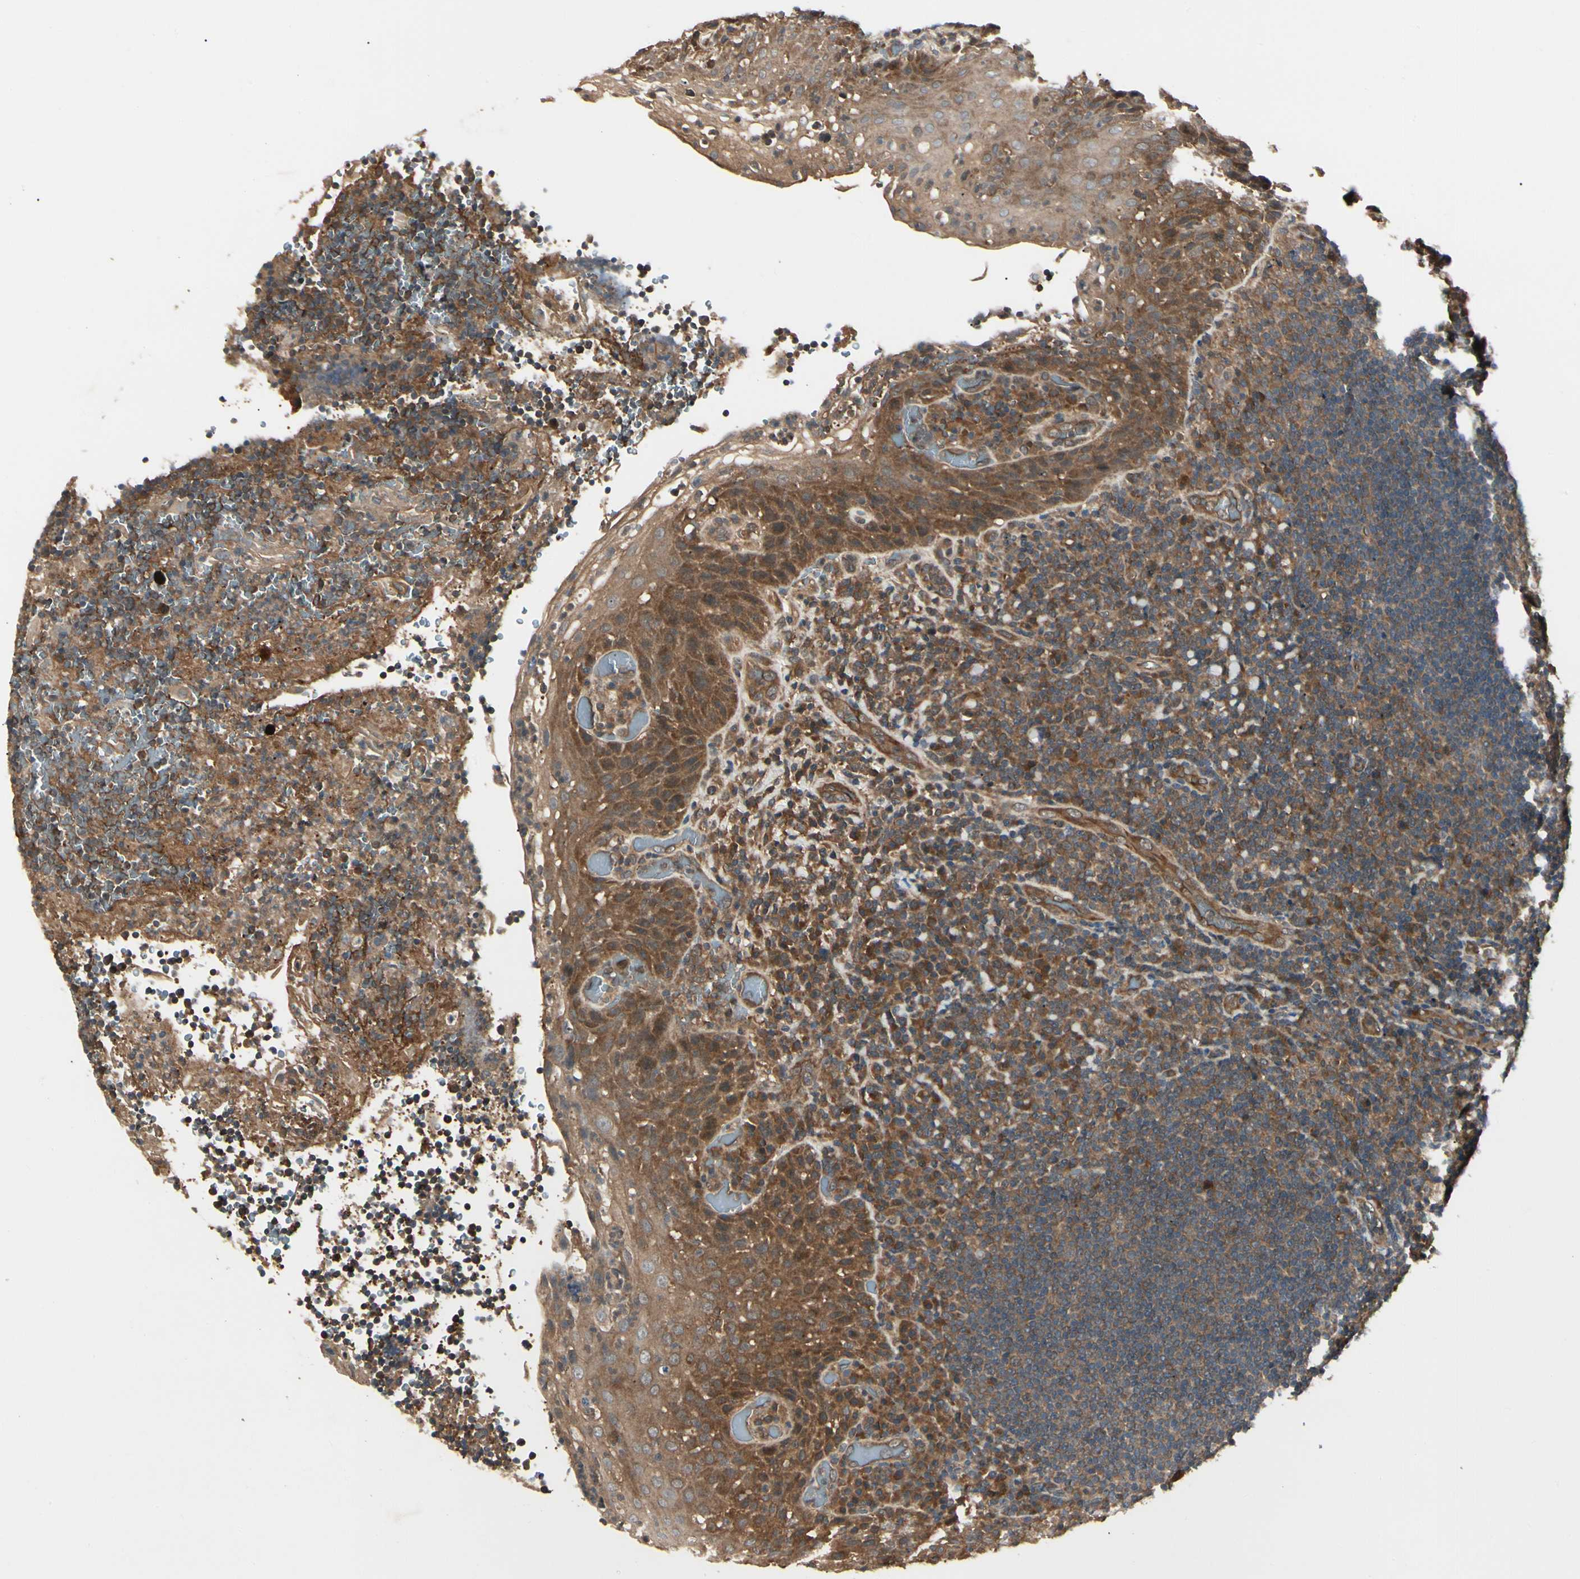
{"staining": {"intensity": "moderate", "quantity": ">75%", "location": "cytoplasmic/membranous"}, "tissue": "lymphoma", "cell_type": "Tumor cells", "image_type": "cancer", "snomed": [{"axis": "morphology", "description": "Malignant lymphoma, non-Hodgkin's type, High grade"}, {"axis": "topography", "description": "Tonsil"}], "caption": "Tumor cells exhibit medium levels of moderate cytoplasmic/membranous positivity in approximately >75% of cells in human lymphoma.", "gene": "RNF14", "patient": {"sex": "female", "age": 36}}